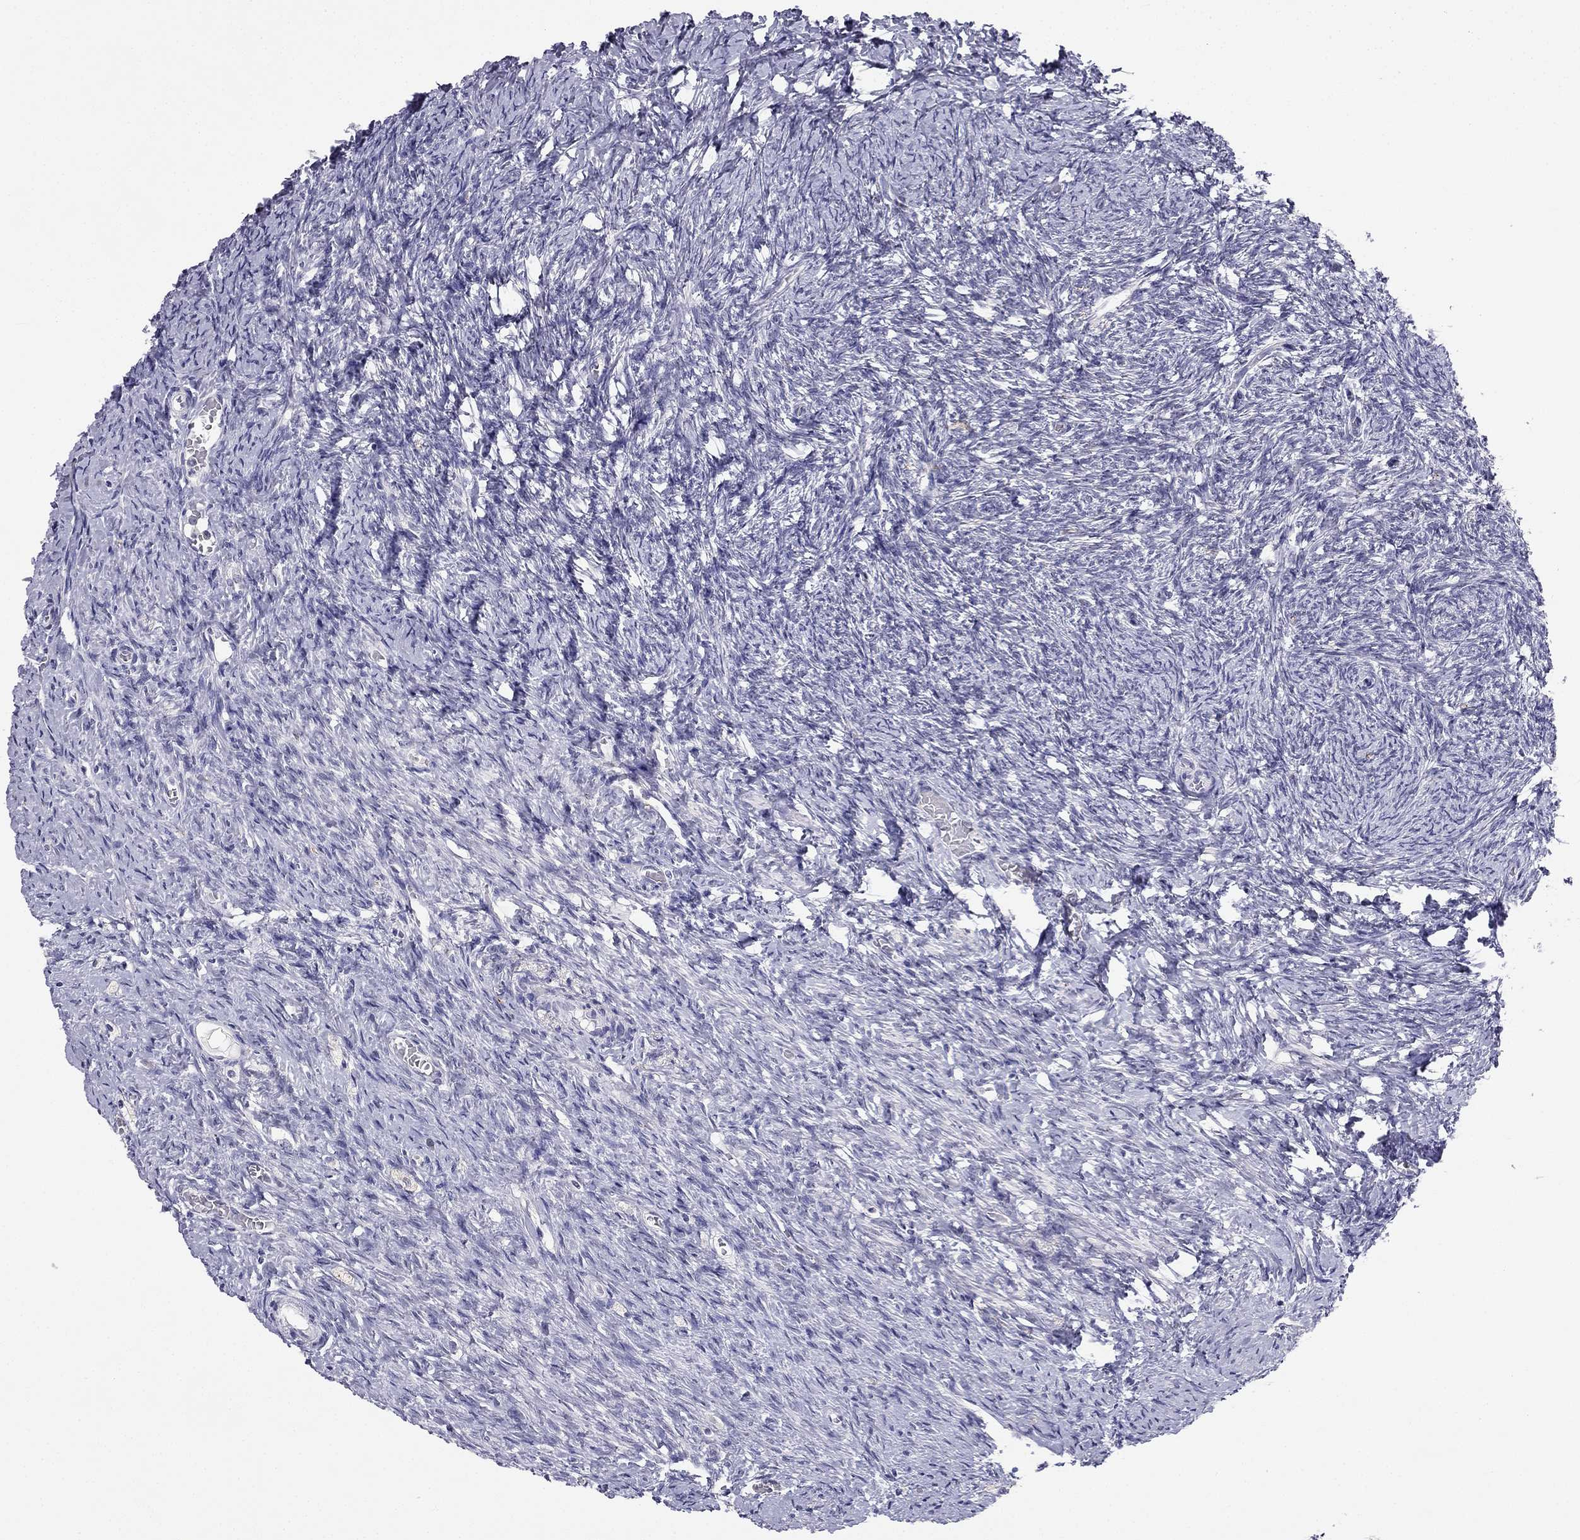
{"staining": {"intensity": "negative", "quantity": "none", "location": "none"}, "tissue": "ovary", "cell_type": "Ovarian stroma cells", "image_type": "normal", "snomed": [{"axis": "morphology", "description": "Normal tissue, NOS"}, {"axis": "topography", "description": "Ovary"}], "caption": "Ovarian stroma cells are negative for protein expression in unremarkable human ovary. (Immunohistochemistry (ihc), brightfield microscopy, high magnification).", "gene": "C16orf89", "patient": {"sex": "female", "age": 39}}